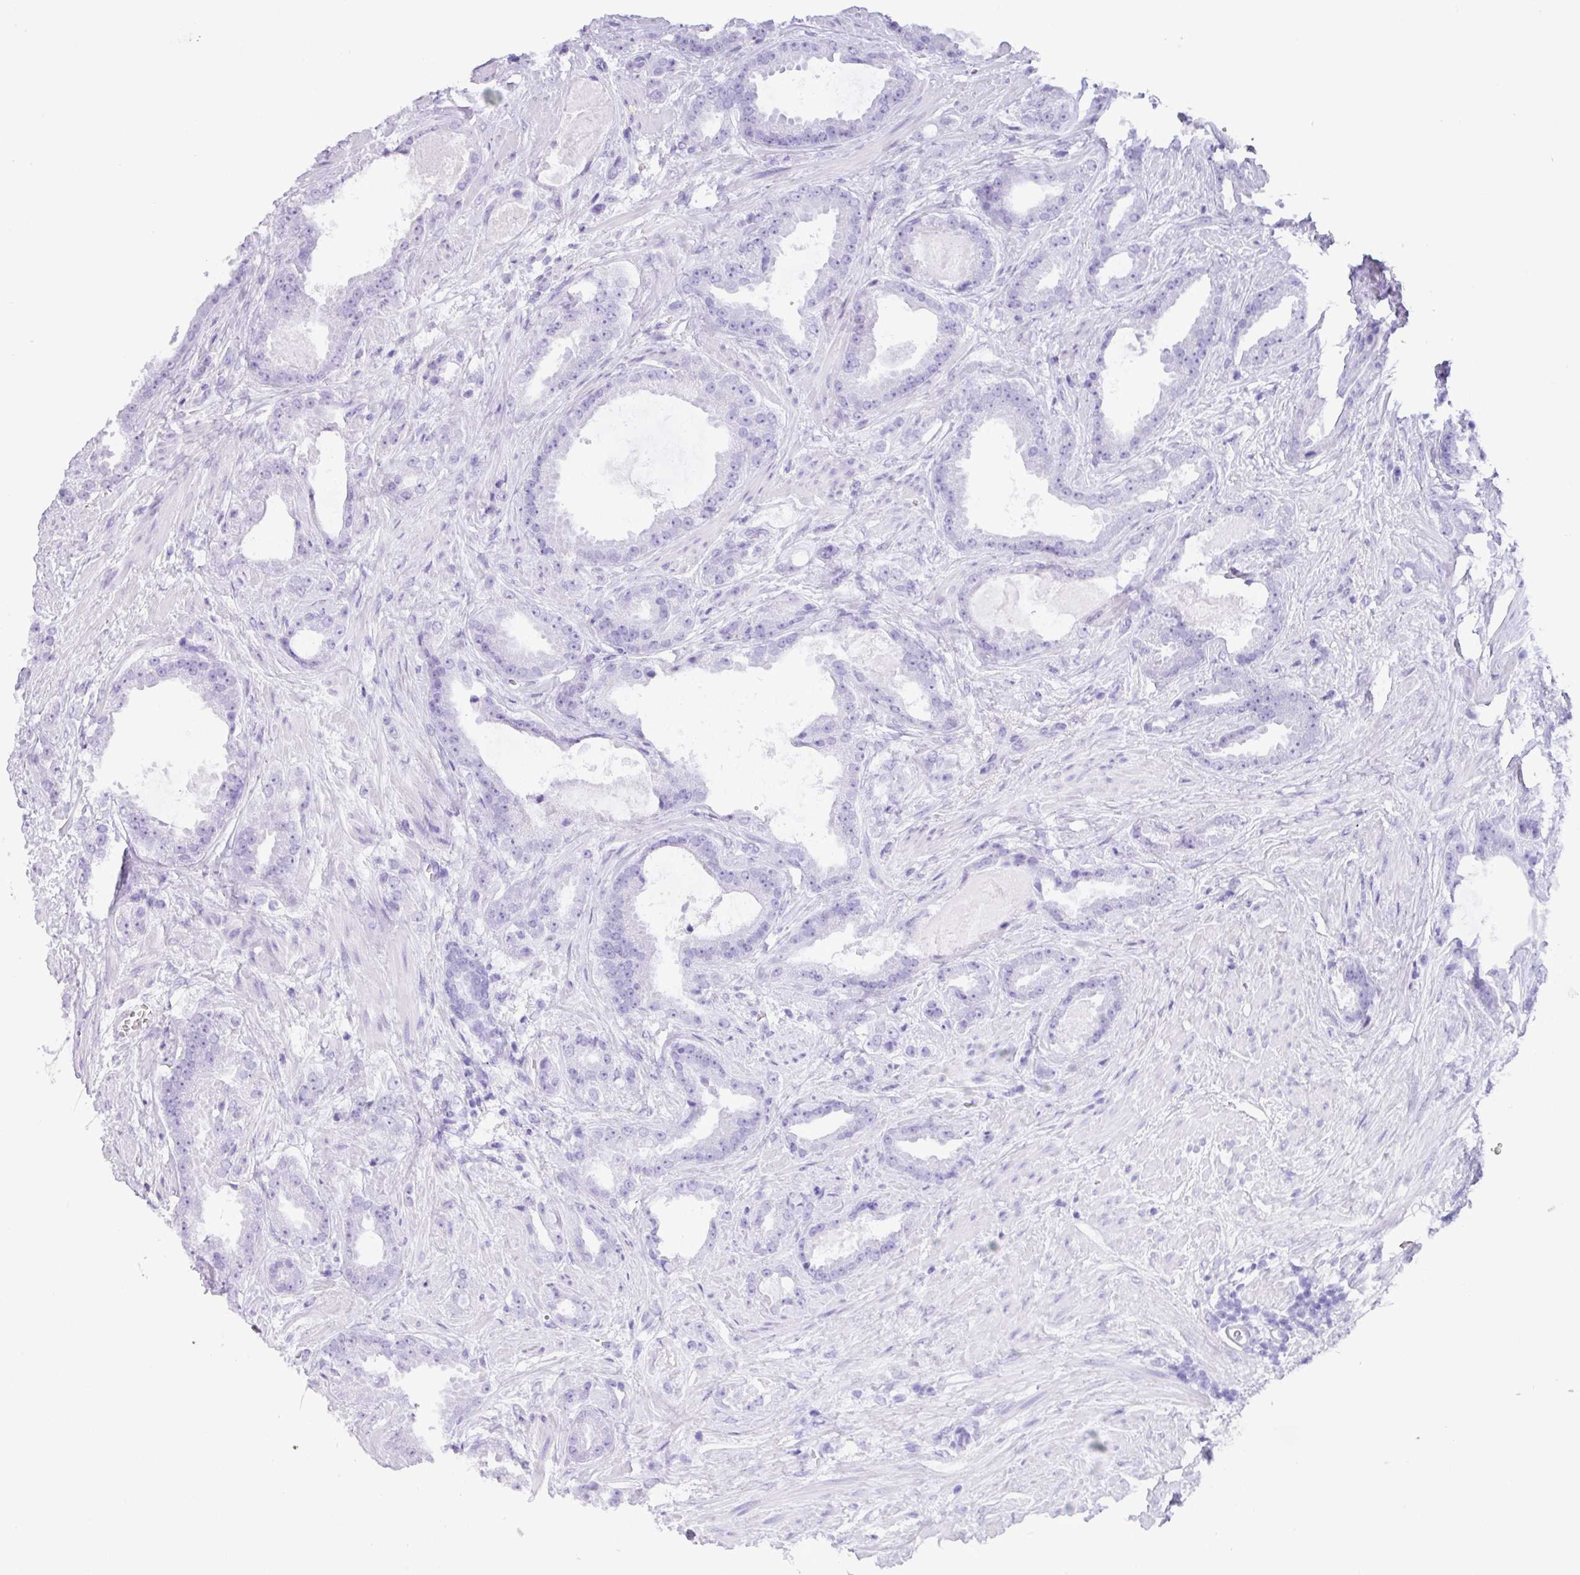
{"staining": {"intensity": "negative", "quantity": "none", "location": "none"}, "tissue": "prostate cancer", "cell_type": "Tumor cells", "image_type": "cancer", "snomed": [{"axis": "morphology", "description": "Adenocarcinoma, Low grade"}, {"axis": "topography", "description": "Prostate"}], "caption": "Tumor cells show no significant positivity in prostate cancer (adenocarcinoma (low-grade)).", "gene": "ZNF524", "patient": {"sex": "male", "age": 62}}